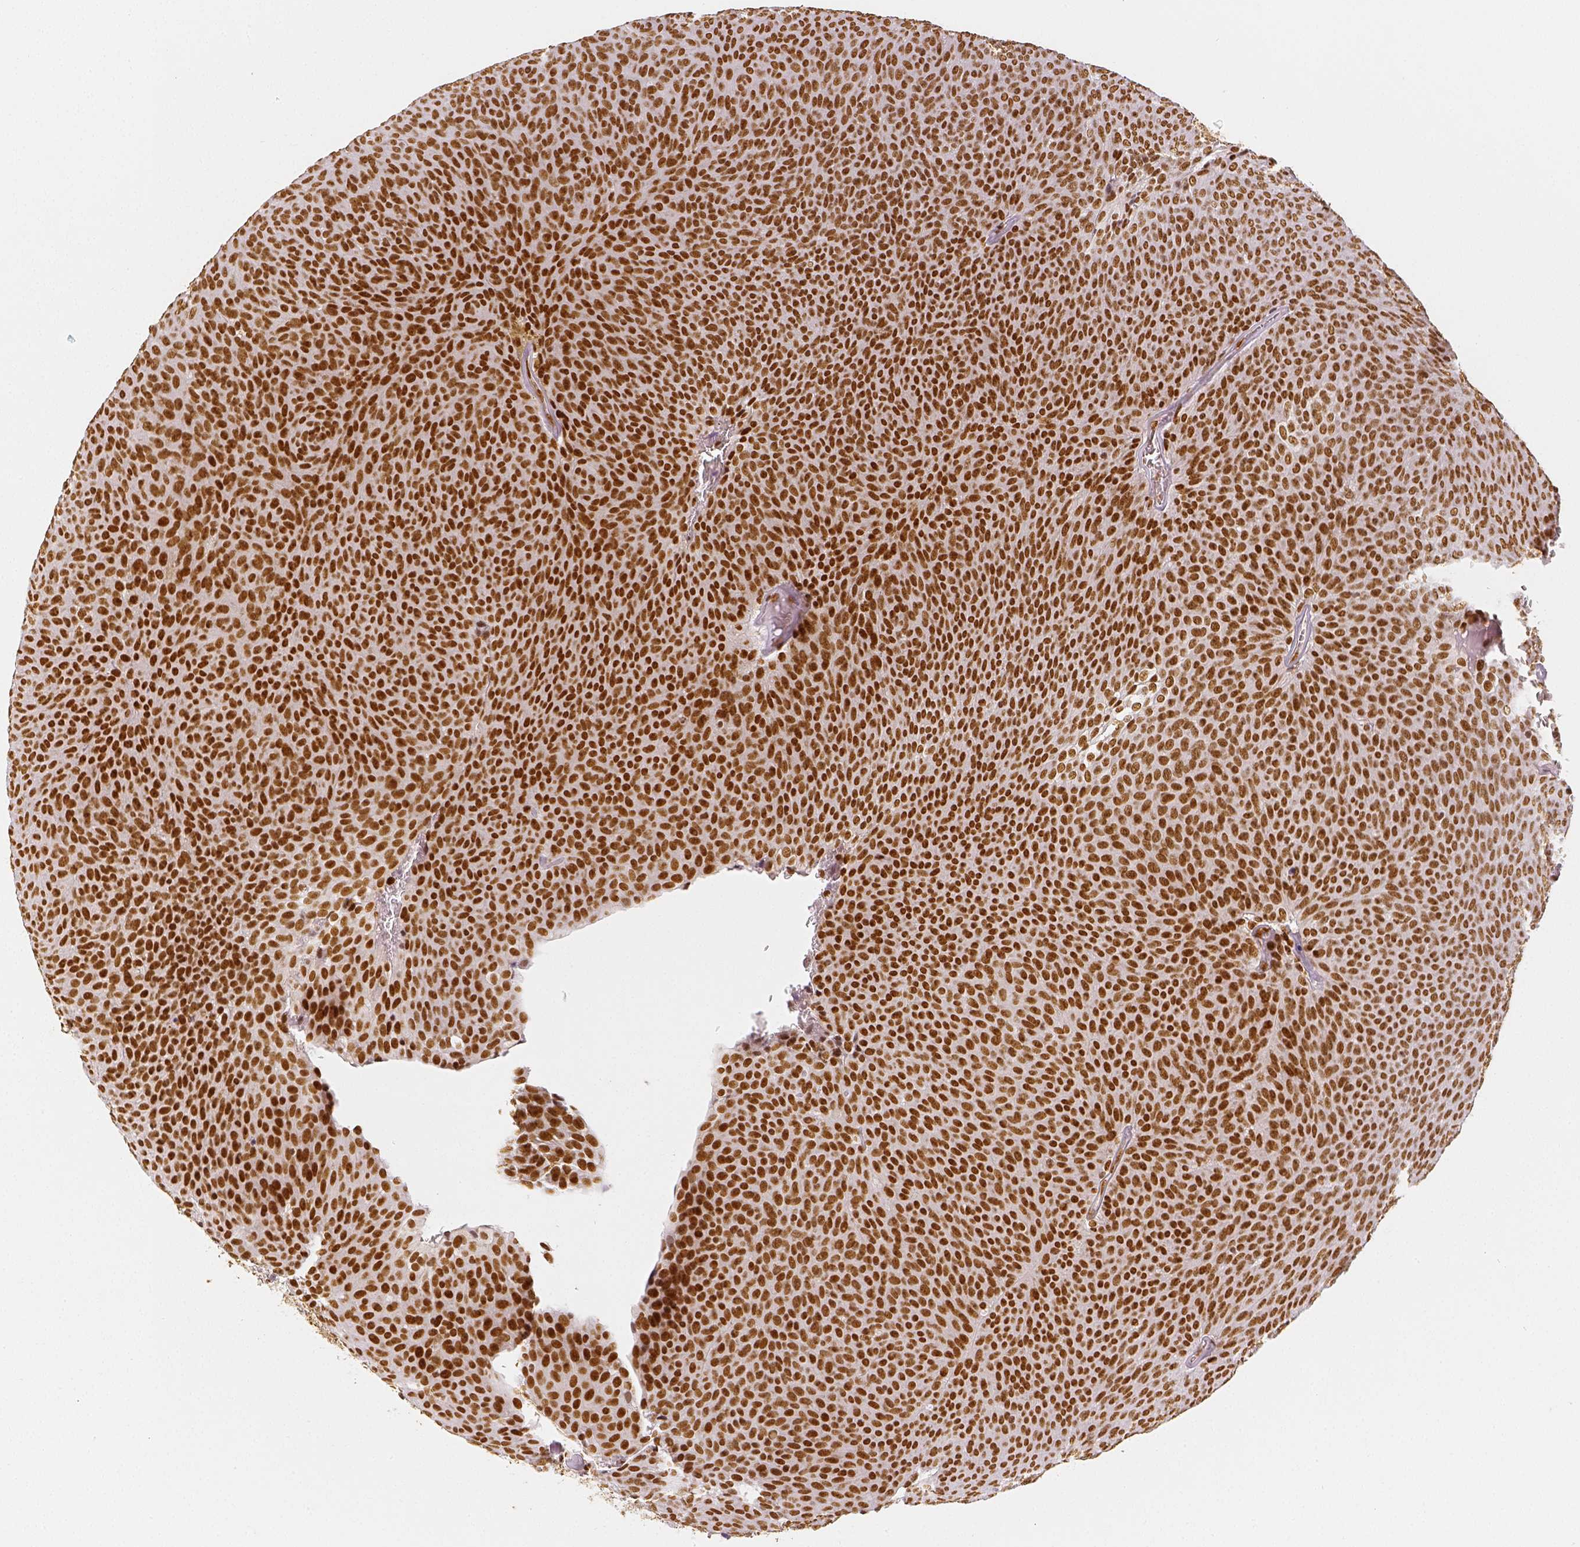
{"staining": {"intensity": "strong", "quantity": ">75%", "location": "nuclear"}, "tissue": "urothelial cancer", "cell_type": "Tumor cells", "image_type": "cancer", "snomed": [{"axis": "morphology", "description": "Urothelial carcinoma, Low grade"}, {"axis": "topography", "description": "Urinary bladder"}], "caption": "Urothelial cancer tissue displays strong nuclear staining in about >75% of tumor cells Immunohistochemistry (ihc) stains the protein in brown and the nuclei are stained blue.", "gene": "KDM5B", "patient": {"sex": "male", "age": 77}}